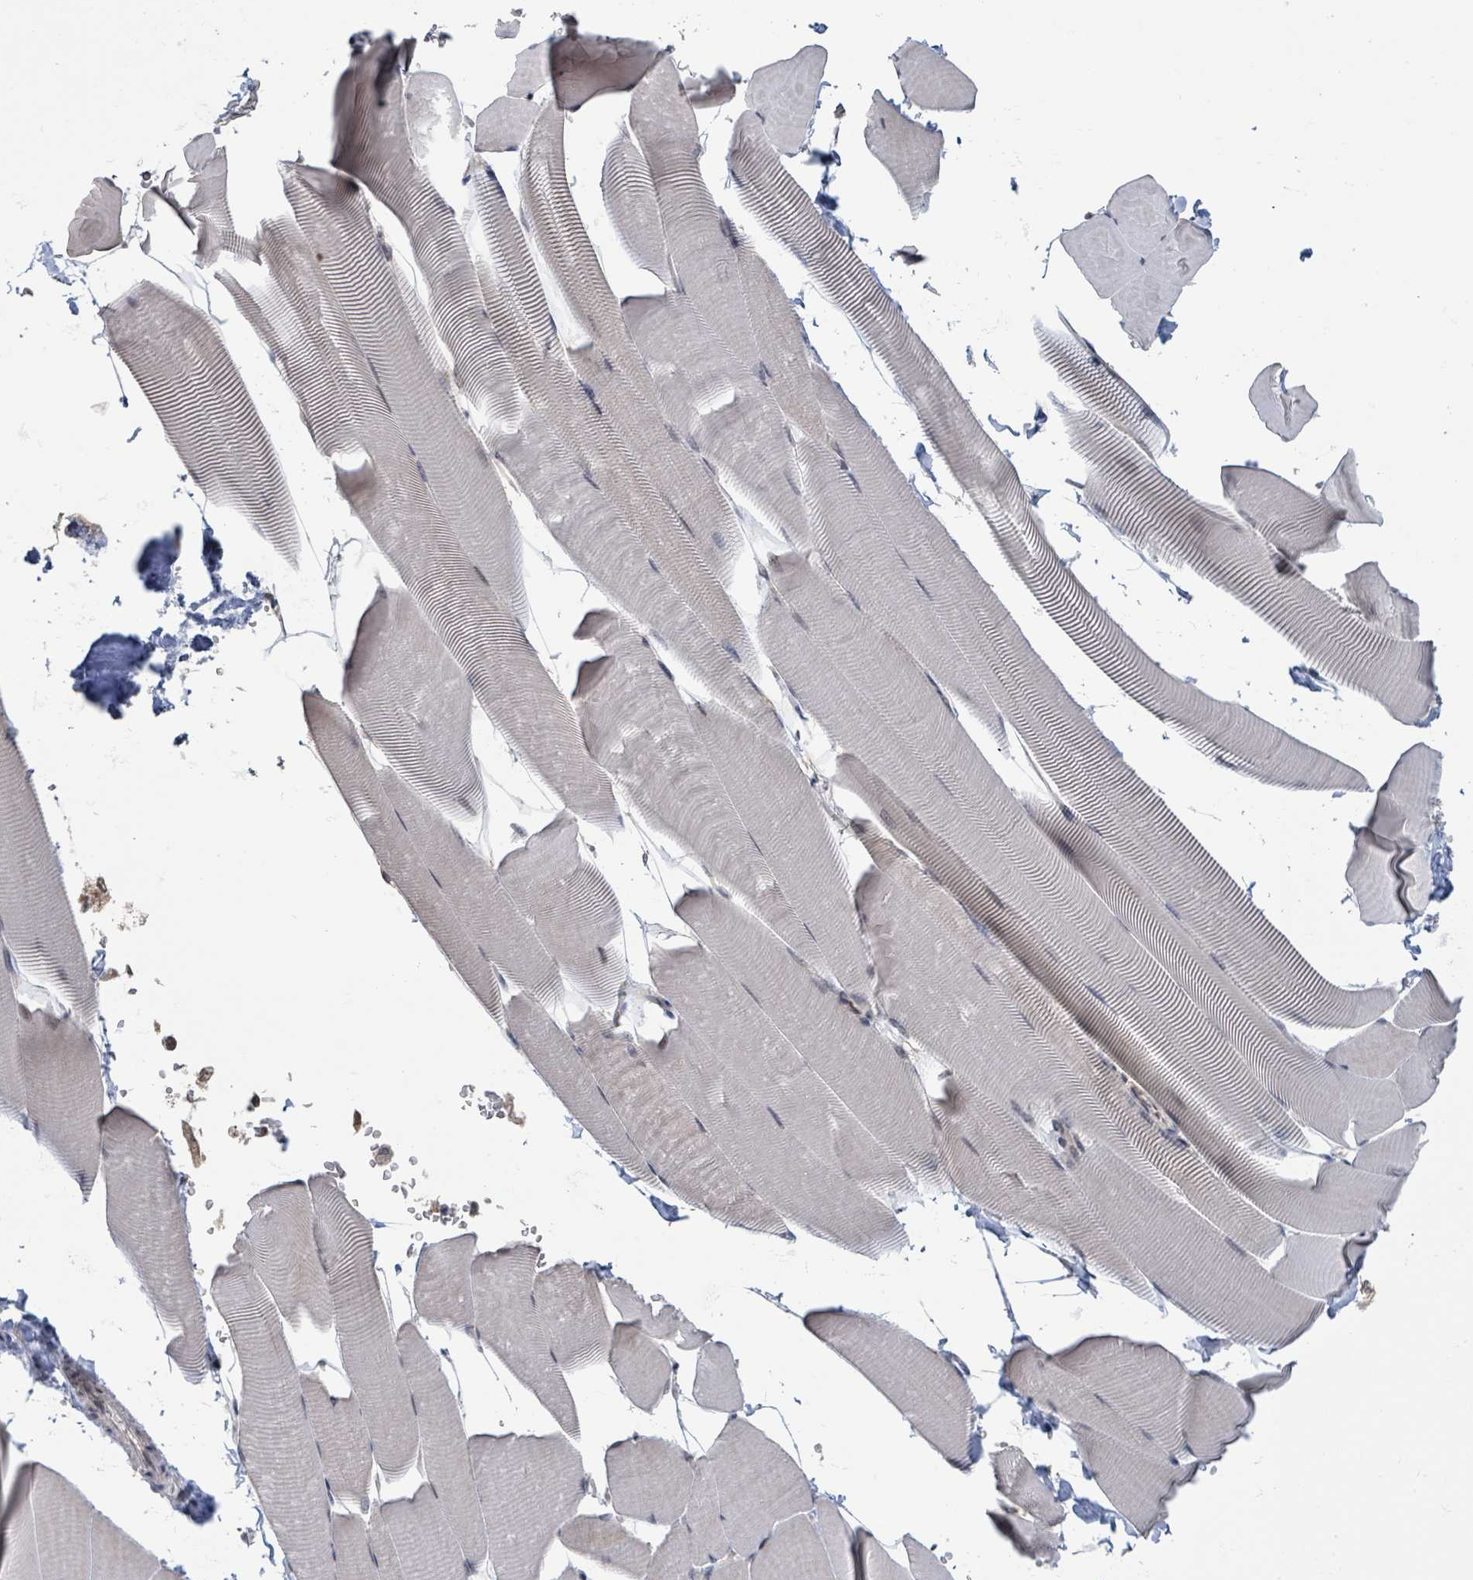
{"staining": {"intensity": "weak", "quantity": "<25%", "location": "nuclear"}, "tissue": "skeletal muscle", "cell_type": "Myocytes", "image_type": "normal", "snomed": [{"axis": "morphology", "description": "Normal tissue, NOS"}, {"axis": "topography", "description": "Skeletal muscle"}], "caption": "Immunohistochemistry photomicrograph of unremarkable skeletal muscle: human skeletal muscle stained with DAB (3,3'-diaminobenzidine) displays no significant protein expression in myocytes. Nuclei are stained in blue.", "gene": "ZBTB14", "patient": {"sex": "male", "age": 25}}